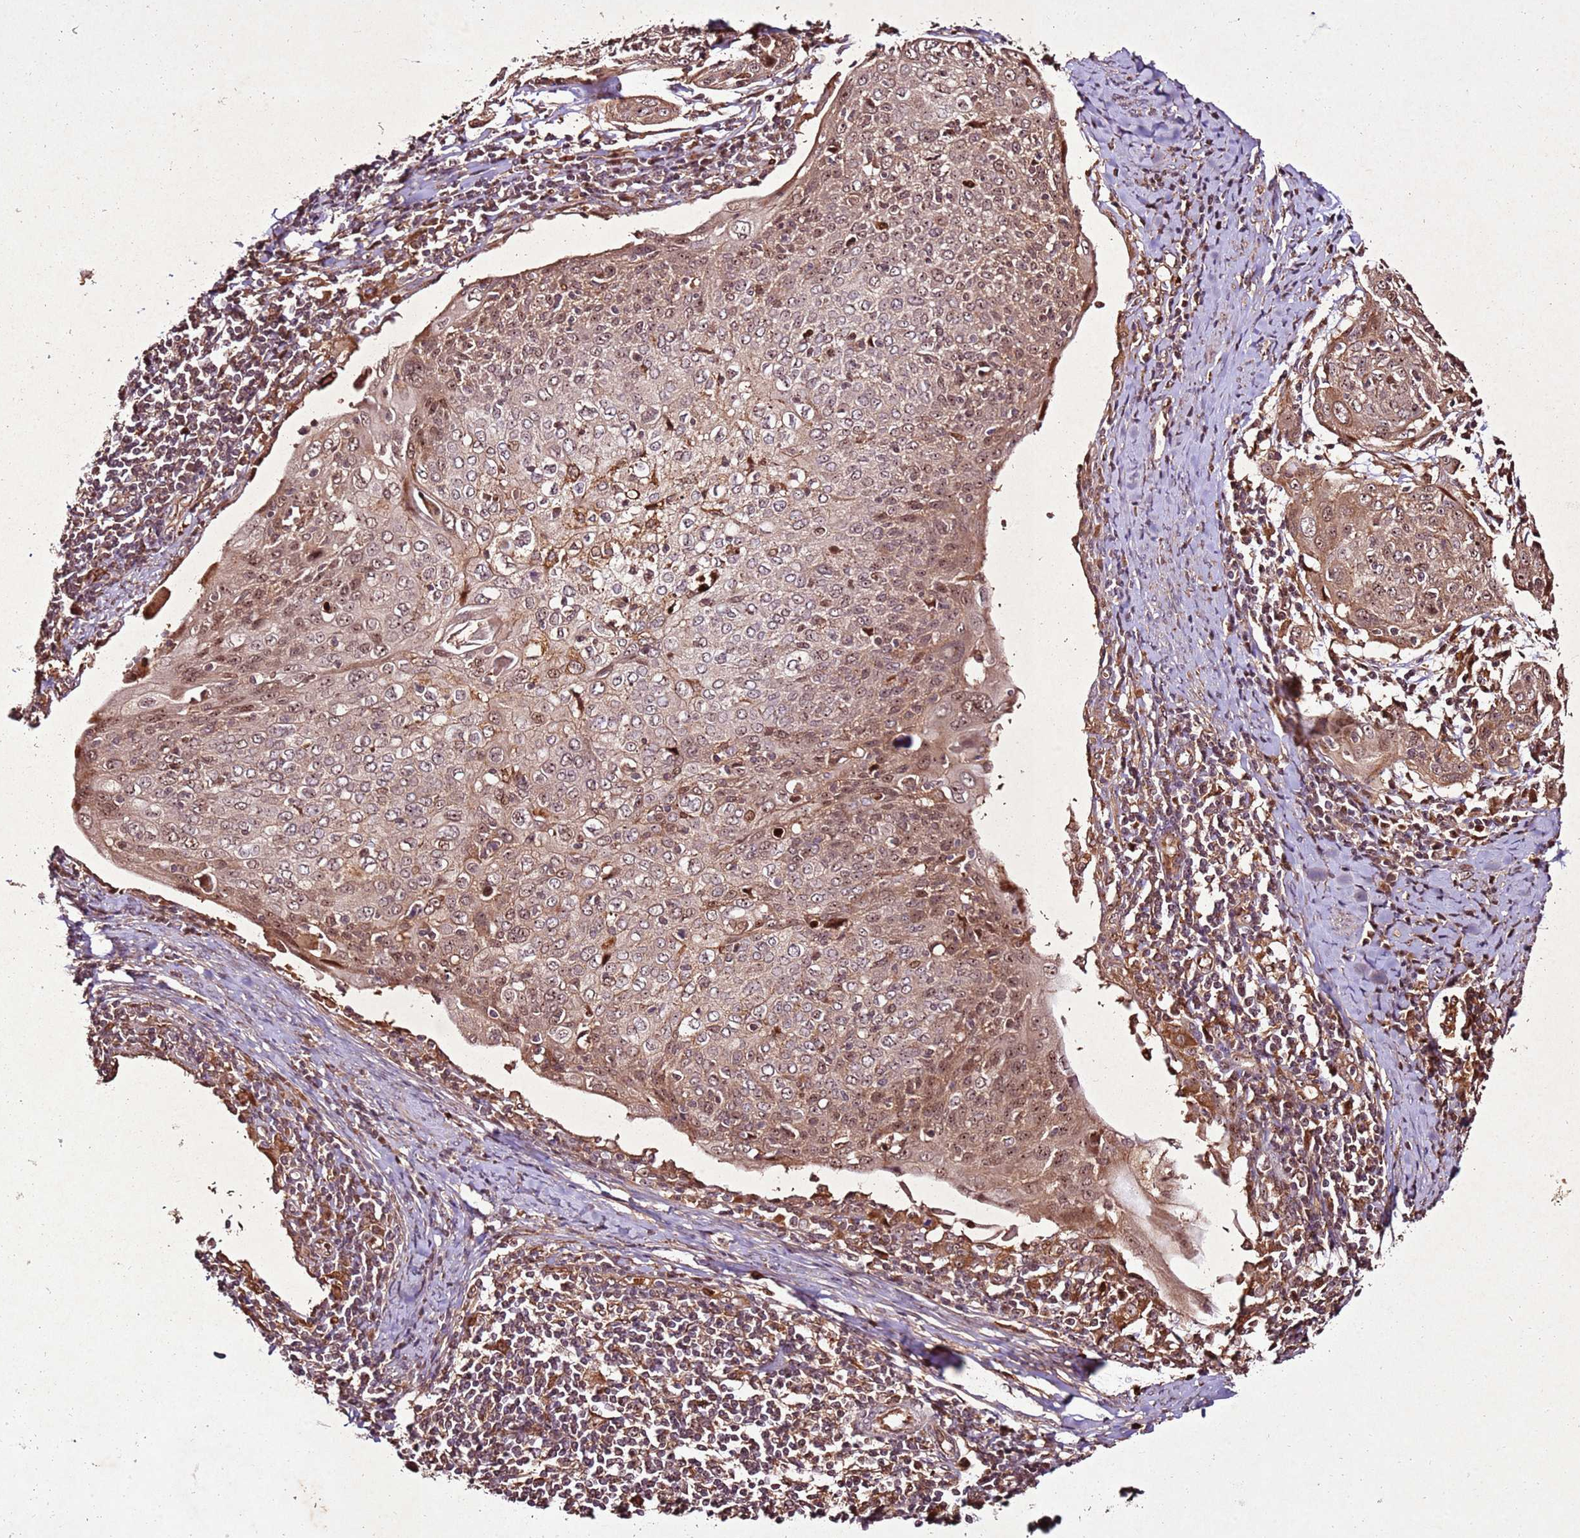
{"staining": {"intensity": "moderate", "quantity": ">75%", "location": "cytoplasmic/membranous,nuclear"}, "tissue": "cervical cancer", "cell_type": "Tumor cells", "image_type": "cancer", "snomed": [{"axis": "morphology", "description": "Squamous cell carcinoma, NOS"}, {"axis": "topography", "description": "Cervix"}], "caption": "Squamous cell carcinoma (cervical) stained for a protein (brown) exhibits moderate cytoplasmic/membranous and nuclear positive positivity in about >75% of tumor cells.", "gene": "PTMA", "patient": {"sex": "female", "age": 67}}